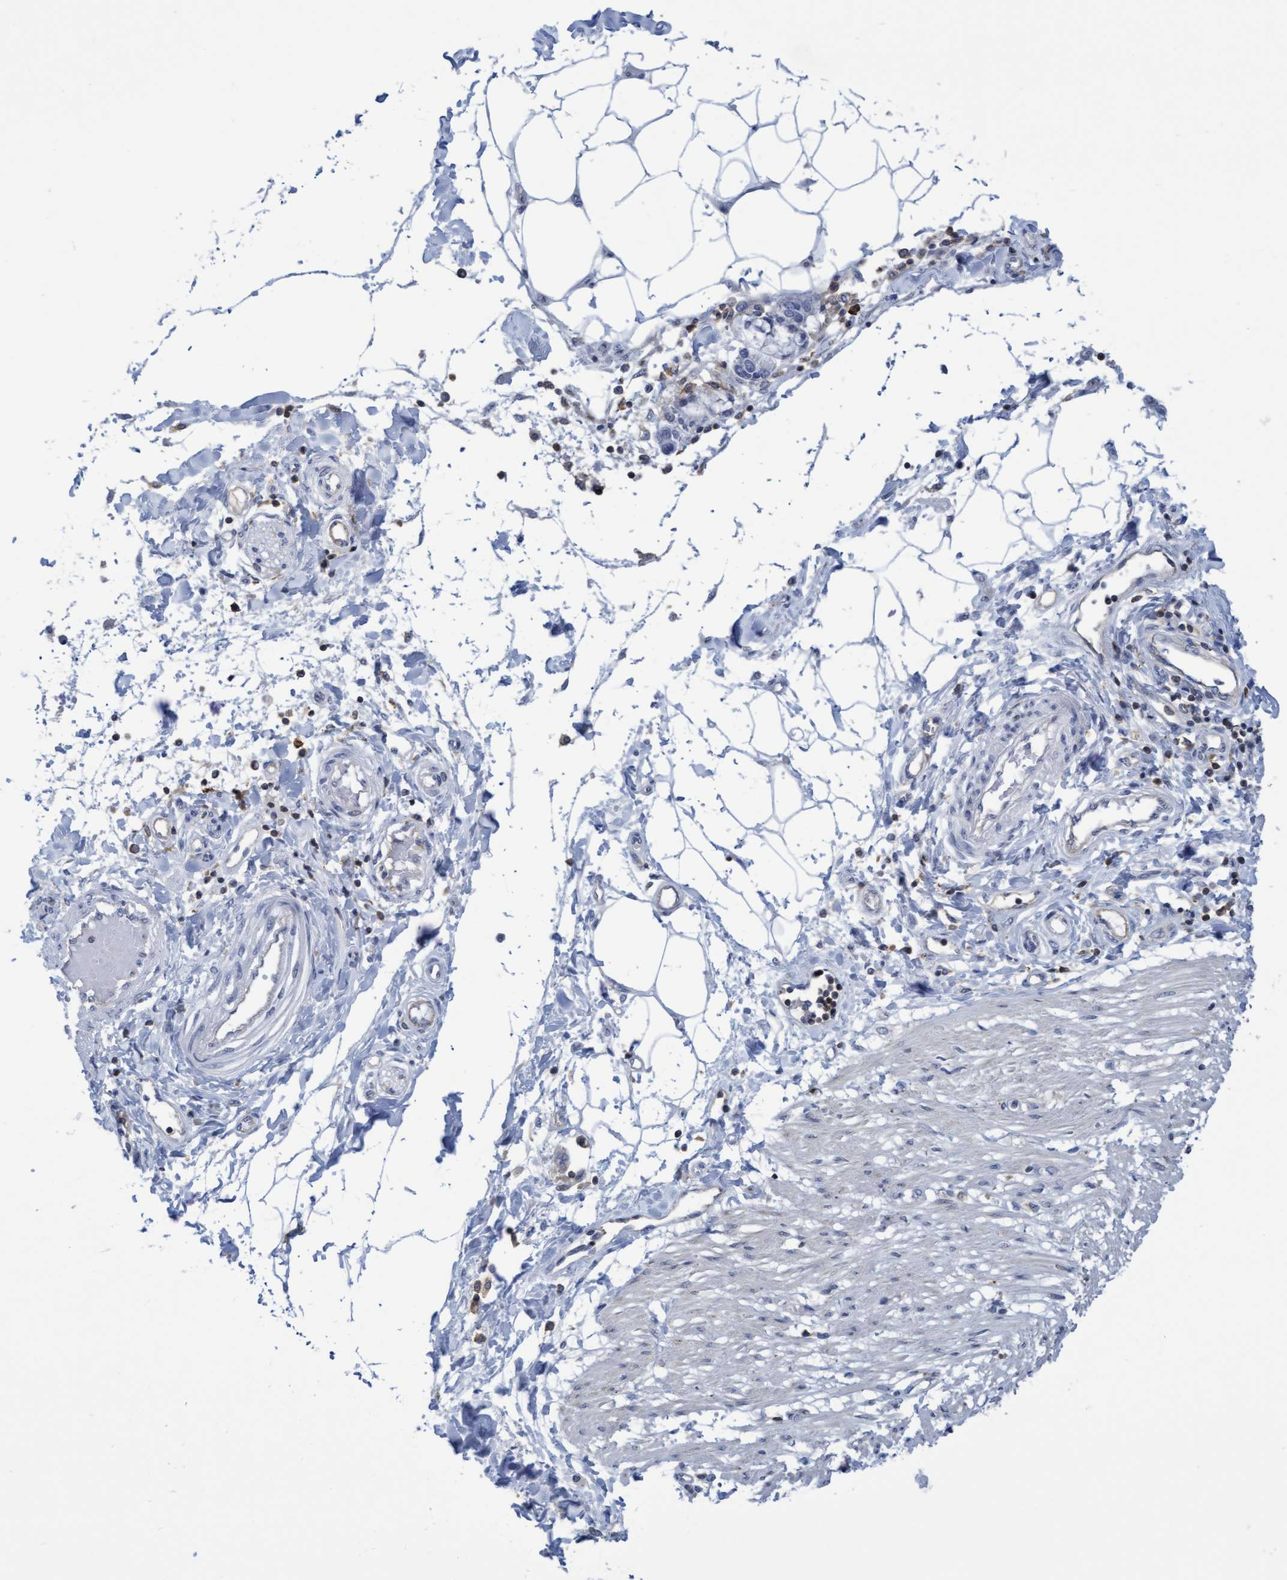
{"staining": {"intensity": "negative", "quantity": "none", "location": "none"}, "tissue": "adipose tissue", "cell_type": "Adipocytes", "image_type": "normal", "snomed": [{"axis": "morphology", "description": "Normal tissue, NOS"}, {"axis": "morphology", "description": "Adenocarcinoma, NOS"}, {"axis": "topography", "description": "Colon"}, {"axis": "topography", "description": "Peripheral nerve tissue"}], "caption": "High power microscopy micrograph of an immunohistochemistry micrograph of normal adipose tissue, revealing no significant staining in adipocytes. (Brightfield microscopy of DAB immunohistochemistry (IHC) at high magnification).", "gene": "FNBP1", "patient": {"sex": "male", "age": 14}}